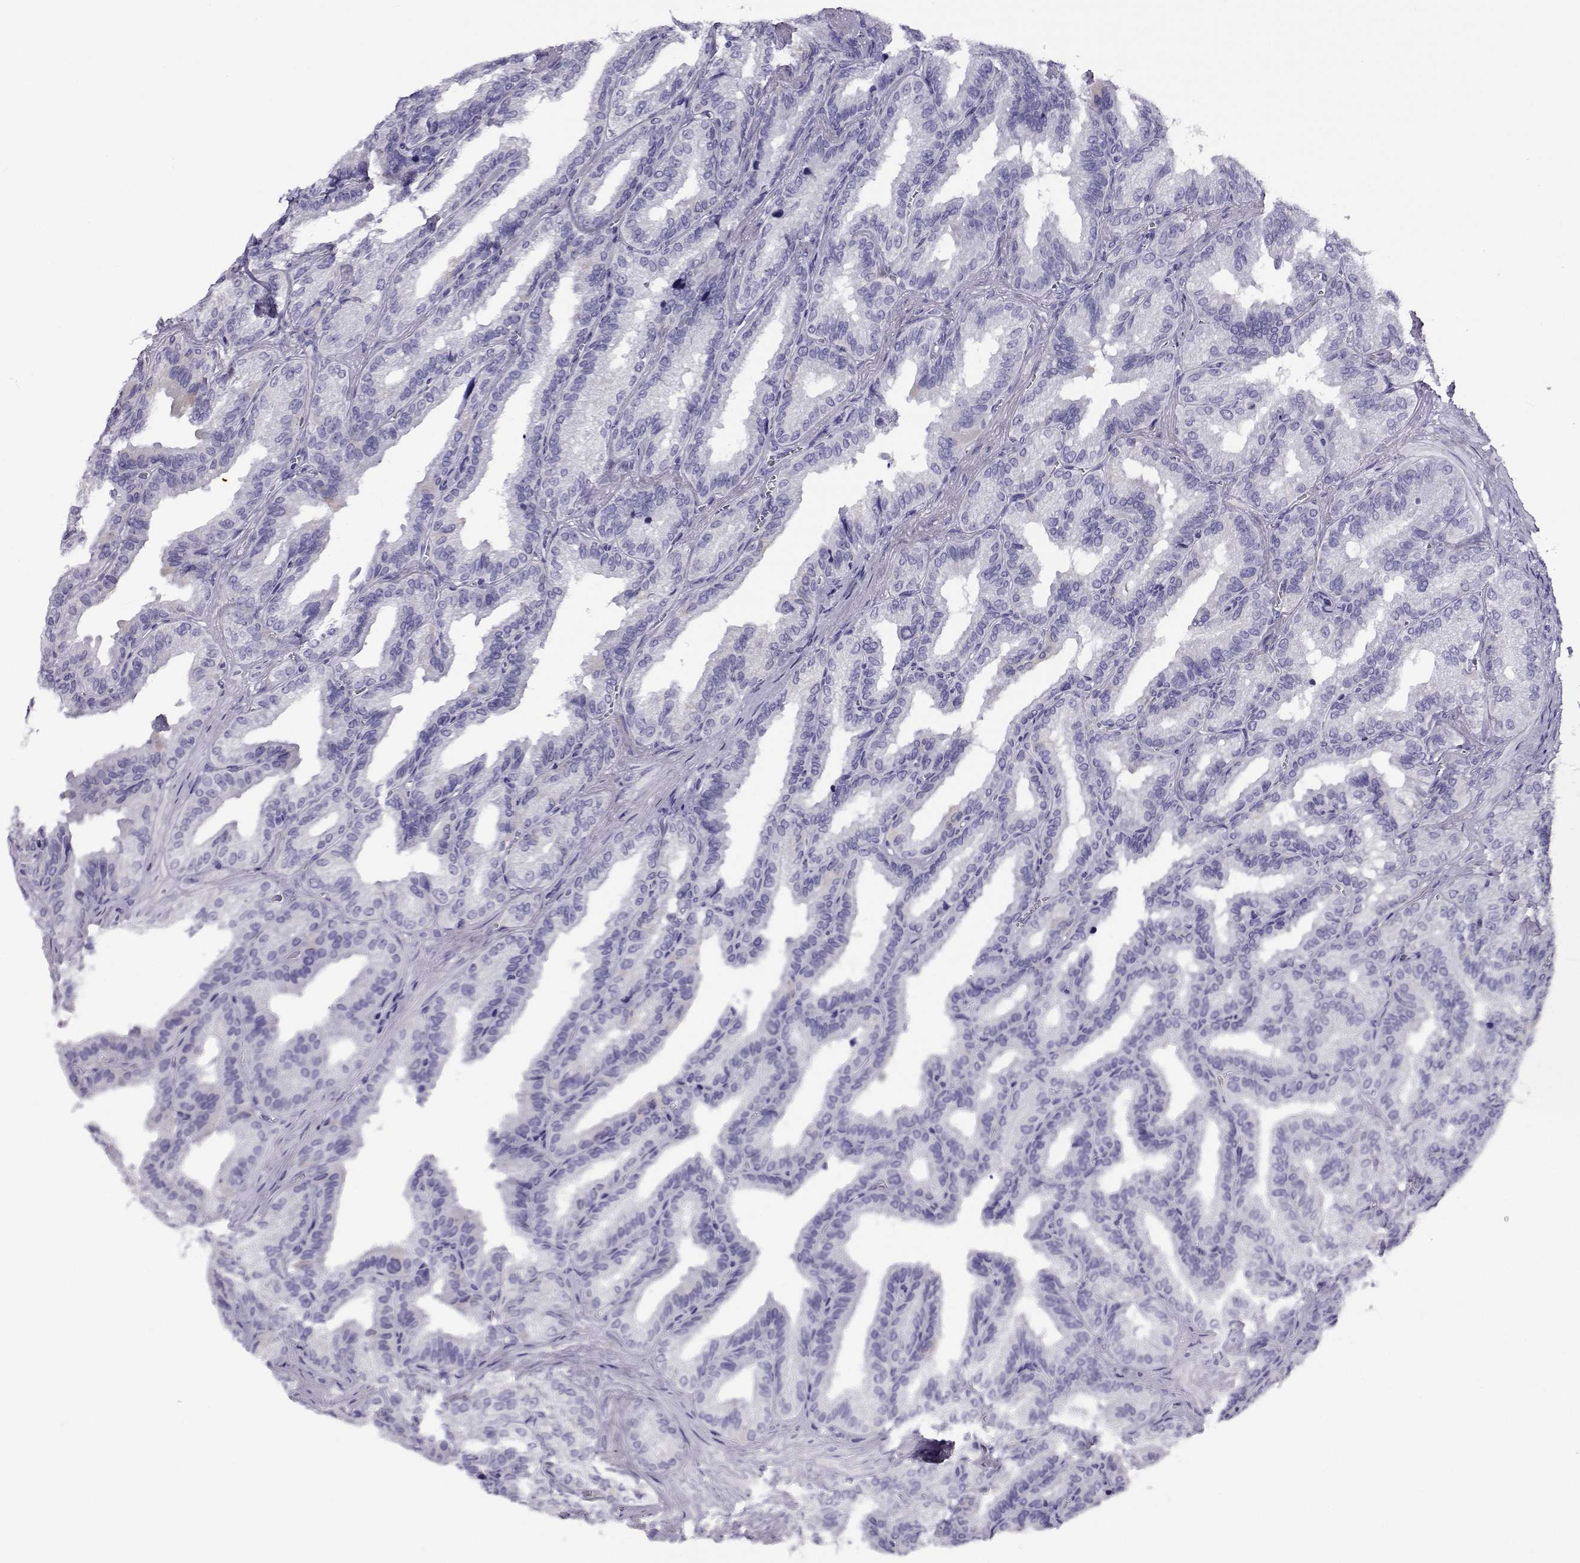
{"staining": {"intensity": "negative", "quantity": "none", "location": "none"}, "tissue": "seminal vesicle", "cell_type": "Glandular cells", "image_type": "normal", "snomed": [{"axis": "morphology", "description": "Normal tissue, NOS"}, {"axis": "topography", "description": "Seminal veicle"}], "caption": "Immunohistochemistry (IHC) image of normal seminal vesicle: human seminal vesicle stained with DAB reveals no significant protein expression in glandular cells.", "gene": "CABS1", "patient": {"sex": "male", "age": 37}}